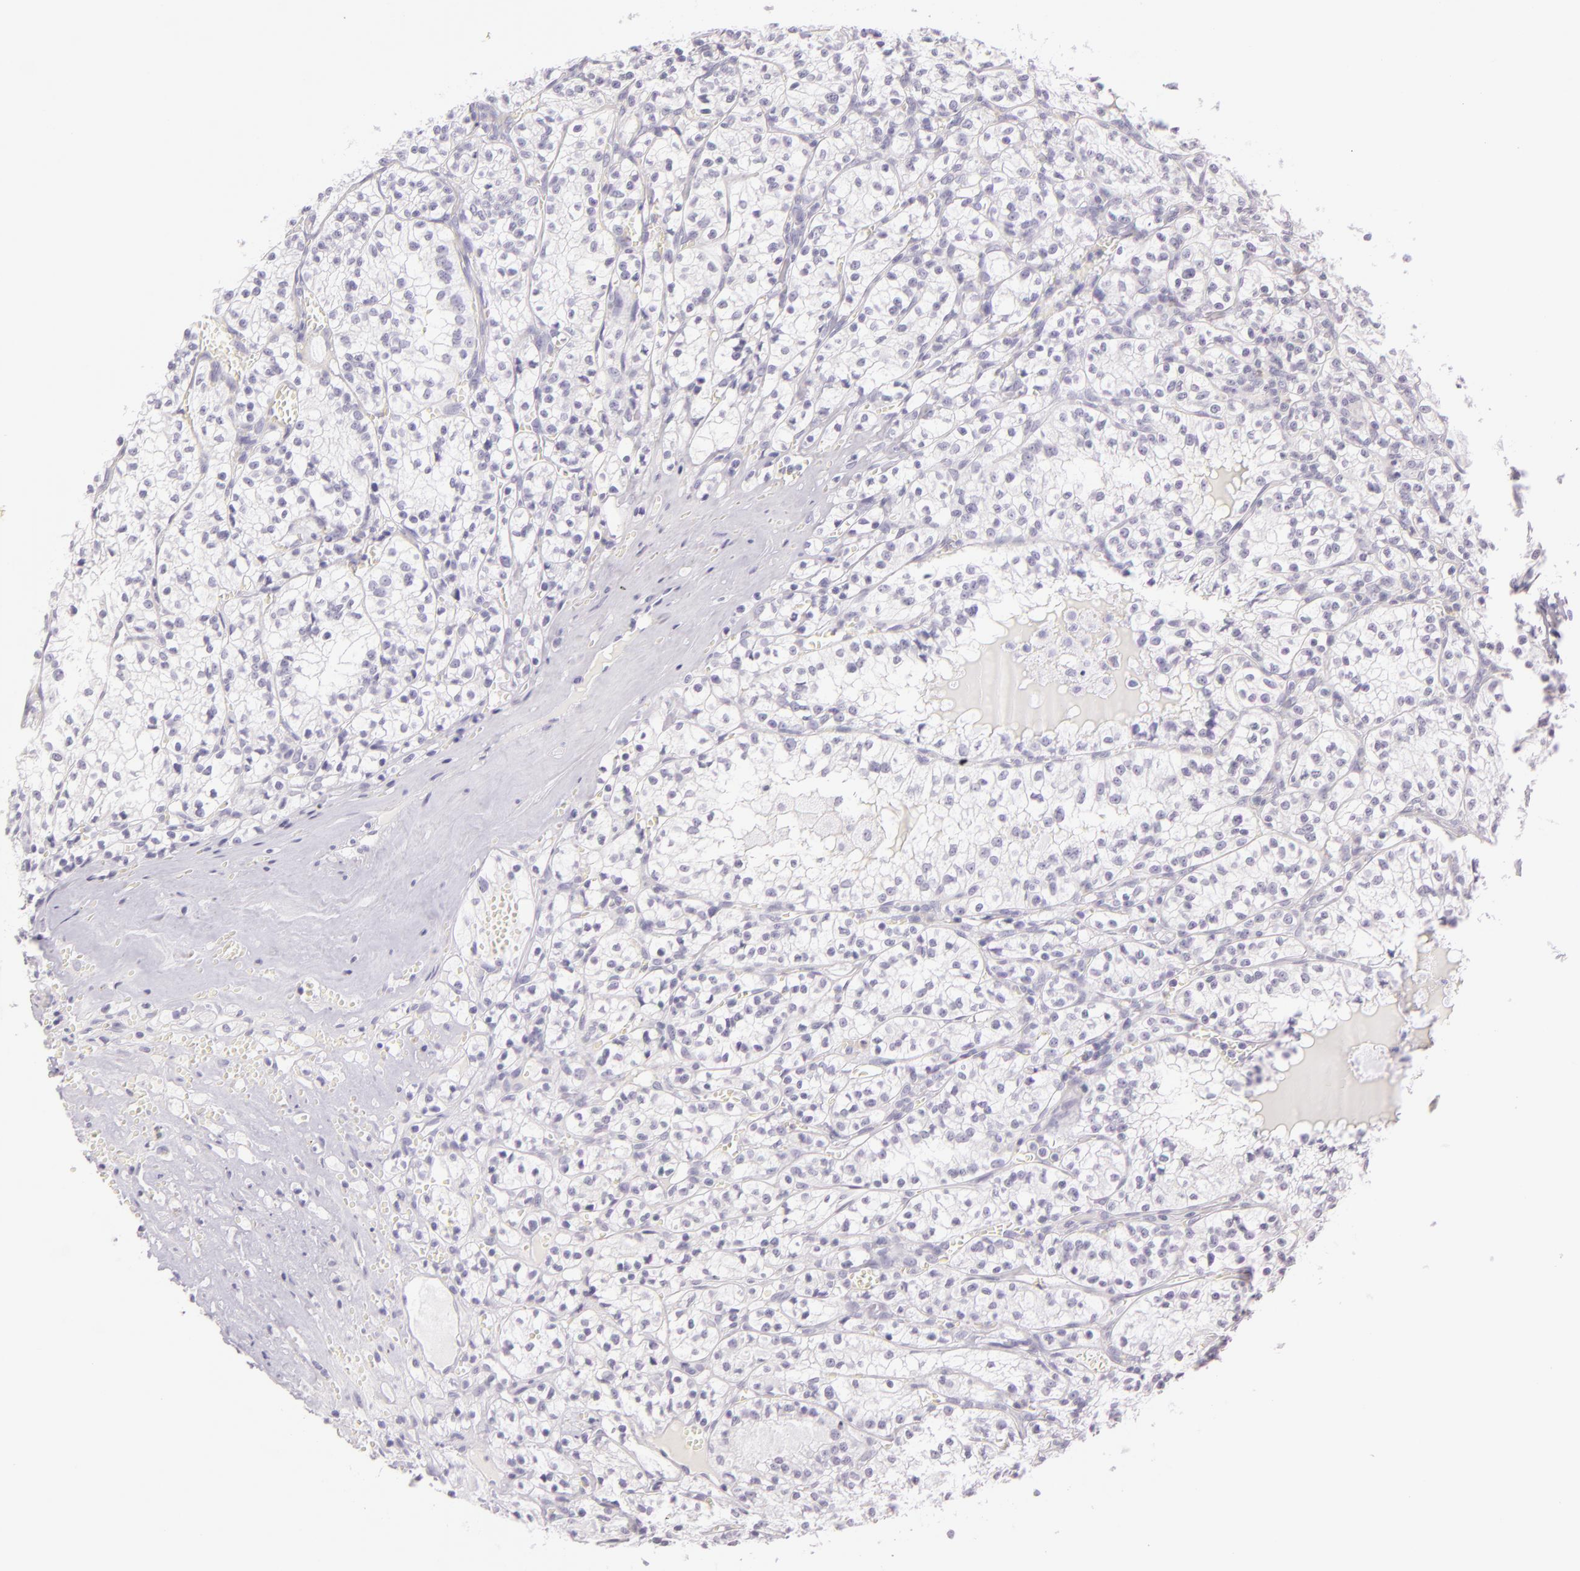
{"staining": {"intensity": "negative", "quantity": "none", "location": "none"}, "tissue": "renal cancer", "cell_type": "Tumor cells", "image_type": "cancer", "snomed": [{"axis": "morphology", "description": "Adenocarcinoma, NOS"}, {"axis": "topography", "description": "Kidney"}], "caption": "Human adenocarcinoma (renal) stained for a protein using IHC reveals no staining in tumor cells.", "gene": "CBS", "patient": {"sex": "male", "age": 61}}